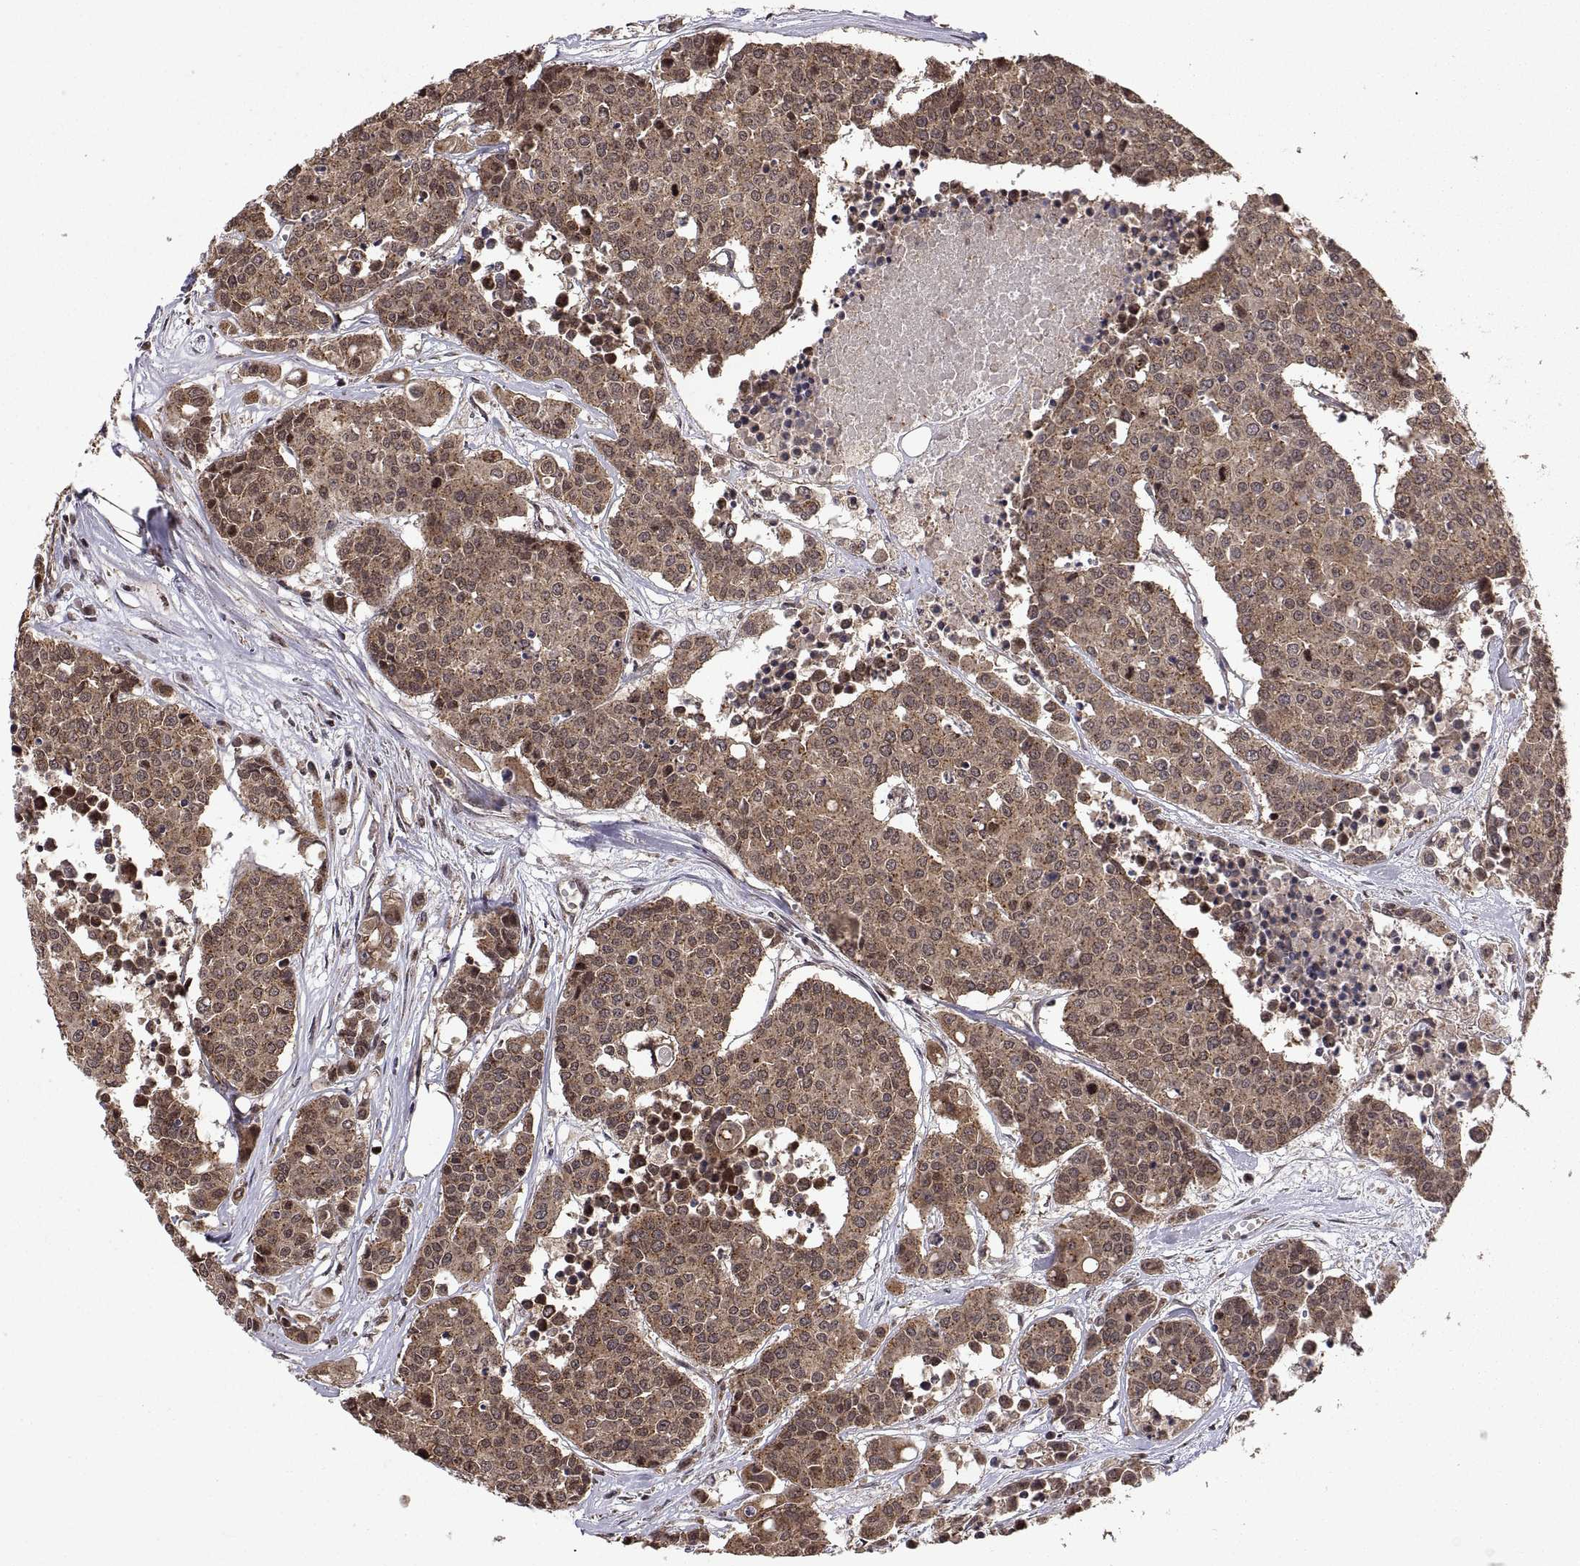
{"staining": {"intensity": "moderate", "quantity": ">75%", "location": "cytoplasmic/membranous"}, "tissue": "carcinoid", "cell_type": "Tumor cells", "image_type": "cancer", "snomed": [{"axis": "morphology", "description": "Carcinoid, malignant, NOS"}, {"axis": "topography", "description": "Colon"}], "caption": "Immunohistochemical staining of malignant carcinoid demonstrates medium levels of moderate cytoplasmic/membranous protein staining in approximately >75% of tumor cells. (brown staining indicates protein expression, while blue staining denotes nuclei).", "gene": "ZNRF2", "patient": {"sex": "male", "age": 81}}